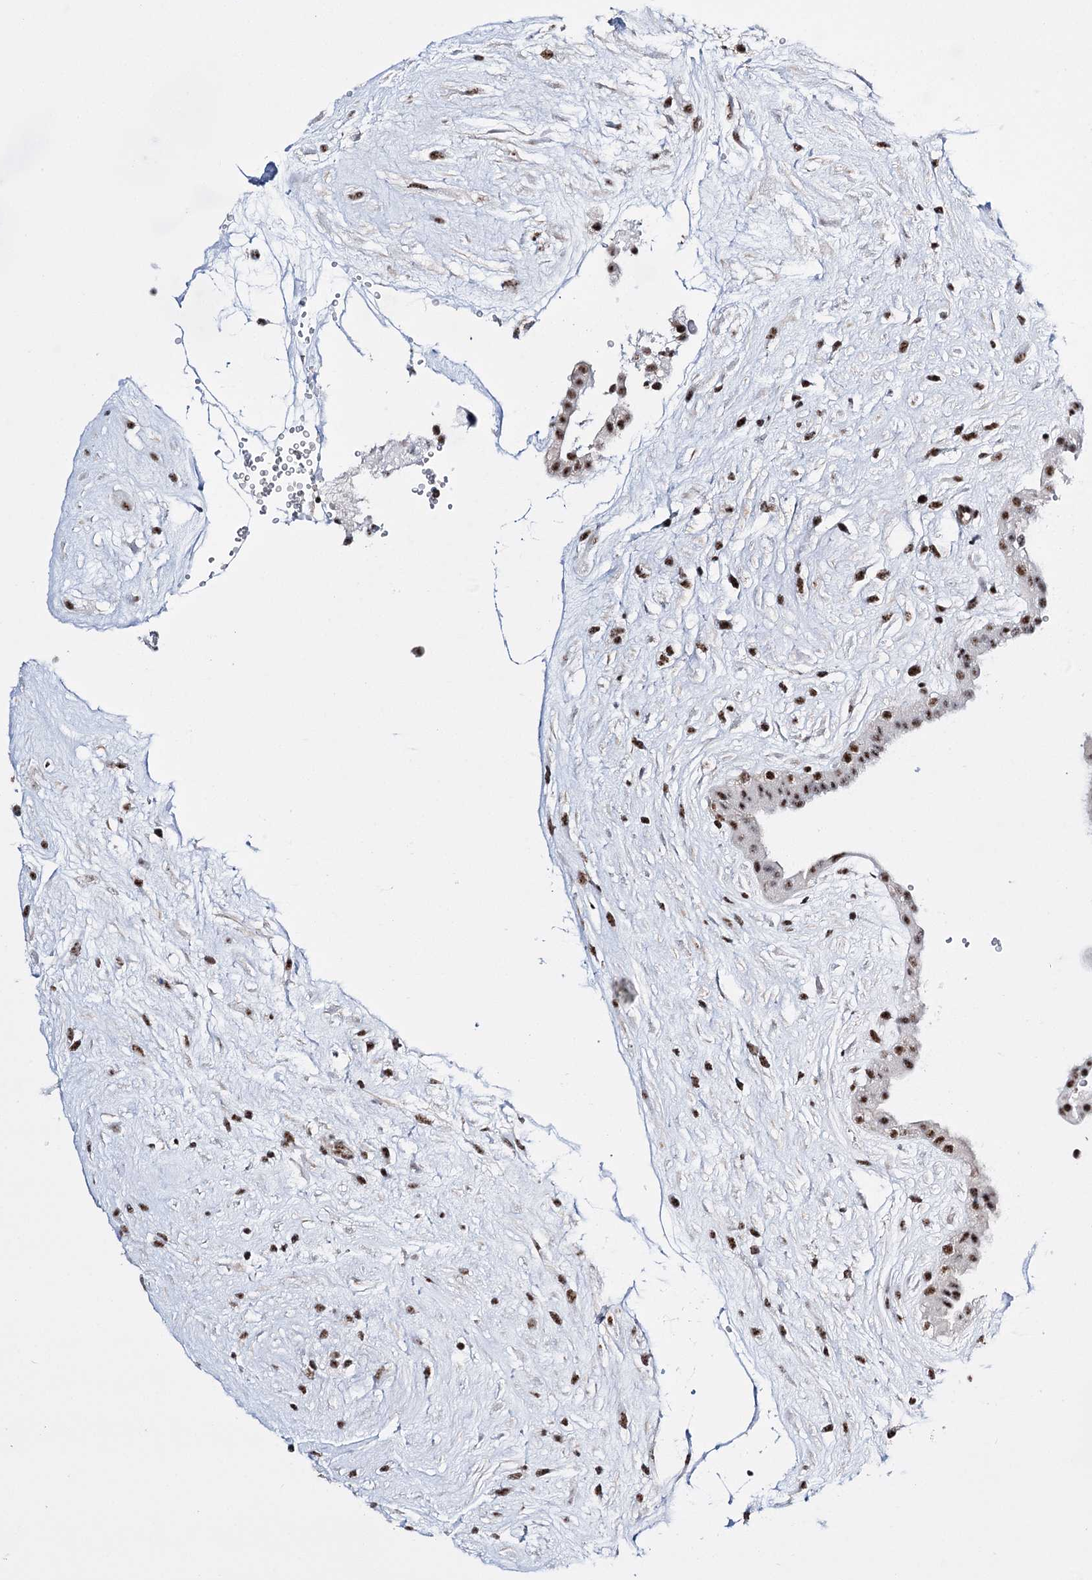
{"staining": {"intensity": "weak", "quantity": "<25%", "location": "nuclear"}, "tissue": "placenta", "cell_type": "Decidual cells", "image_type": "normal", "snomed": [{"axis": "morphology", "description": "Normal tissue, NOS"}, {"axis": "topography", "description": "Placenta"}], "caption": "Micrograph shows no significant protein positivity in decidual cells of unremarkable placenta. (DAB IHC with hematoxylin counter stain).", "gene": "PRPF40A", "patient": {"sex": "female", "age": 18}}